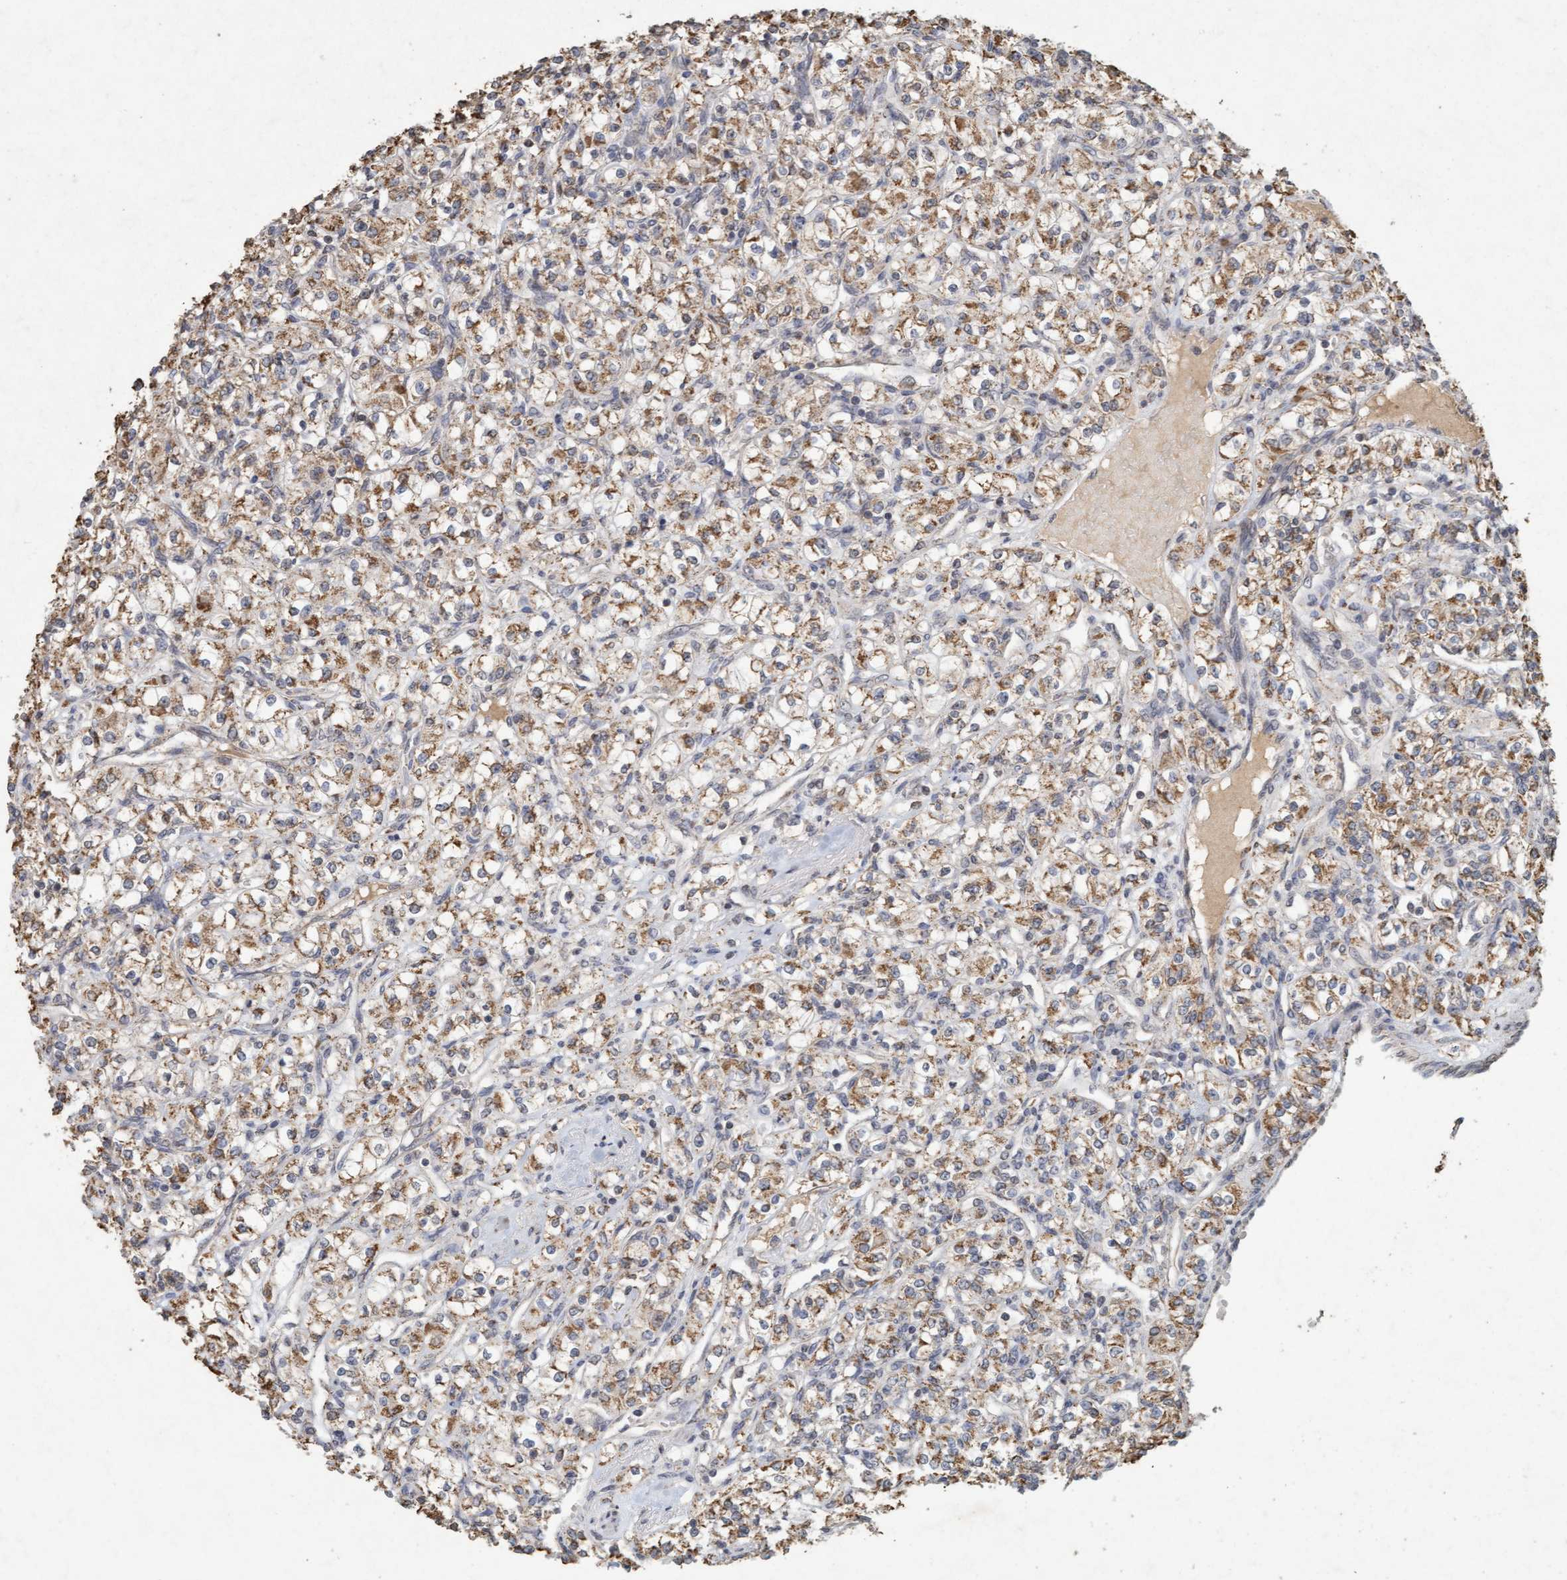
{"staining": {"intensity": "moderate", "quantity": ">75%", "location": "cytoplasmic/membranous"}, "tissue": "renal cancer", "cell_type": "Tumor cells", "image_type": "cancer", "snomed": [{"axis": "morphology", "description": "Adenocarcinoma, NOS"}, {"axis": "topography", "description": "Kidney"}], "caption": "Immunohistochemical staining of human renal adenocarcinoma demonstrates medium levels of moderate cytoplasmic/membranous protein staining in approximately >75% of tumor cells.", "gene": "VSIG8", "patient": {"sex": "male", "age": 77}}